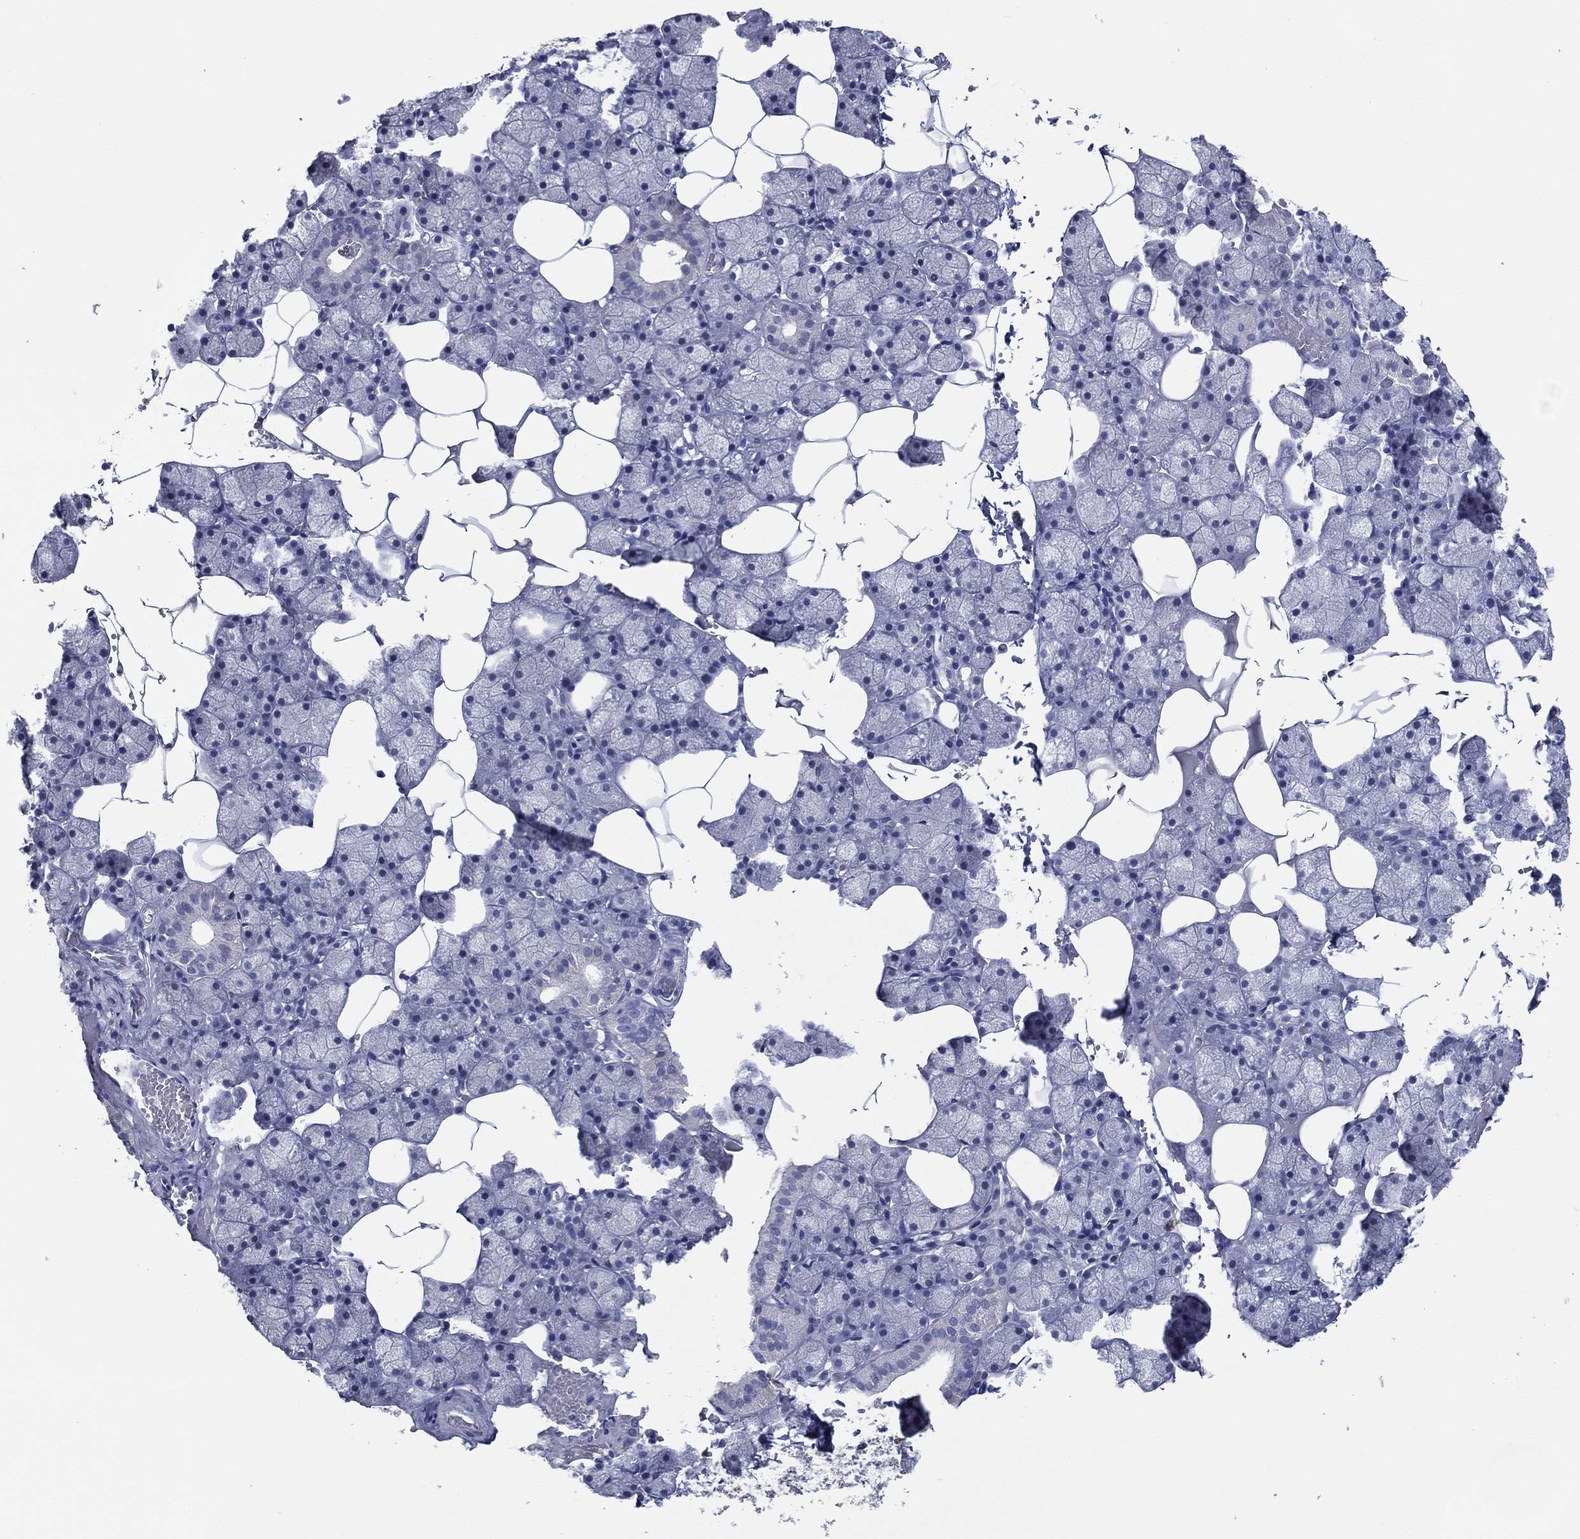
{"staining": {"intensity": "negative", "quantity": "none", "location": "none"}, "tissue": "salivary gland", "cell_type": "Glandular cells", "image_type": "normal", "snomed": [{"axis": "morphology", "description": "Normal tissue, NOS"}, {"axis": "topography", "description": "Salivary gland"}], "caption": "There is no significant expression in glandular cells of salivary gland. (DAB (3,3'-diaminobenzidine) immunohistochemistry (IHC), high magnification).", "gene": "SLC13A4", "patient": {"sex": "male", "age": 38}}